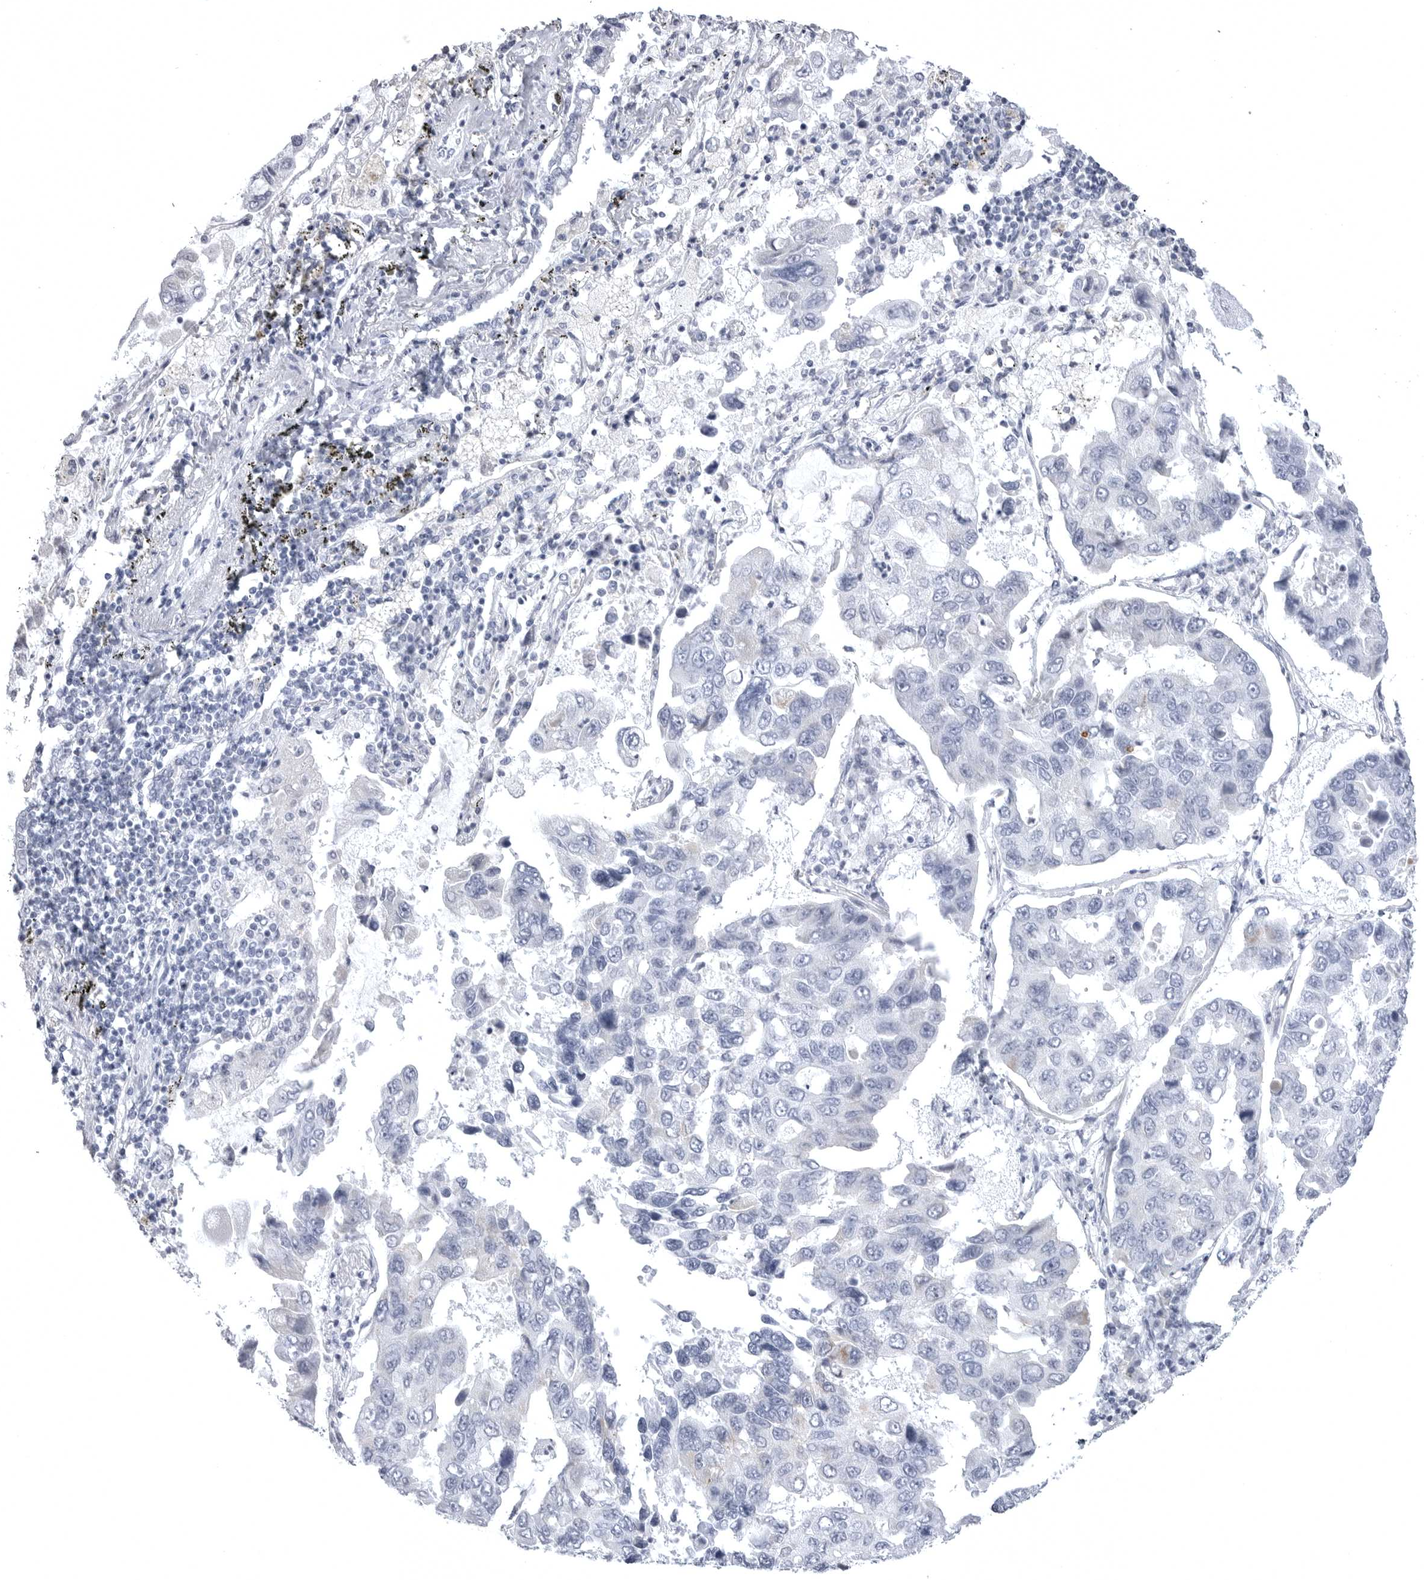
{"staining": {"intensity": "negative", "quantity": "none", "location": "none"}, "tissue": "lung cancer", "cell_type": "Tumor cells", "image_type": "cancer", "snomed": [{"axis": "morphology", "description": "Adenocarcinoma, NOS"}, {"axis": "topography", "description": "Lung"}], "caption": "Immunohistochemistry (IHC) image of neoplastic tissue: lung adenocarcinoma stained with DAB (3,3'-diaminobenzidine) shows no significant protein positivity in tumor cells.", "gene": "TUFM", "patient": {"sex": "male", "age": 64}}